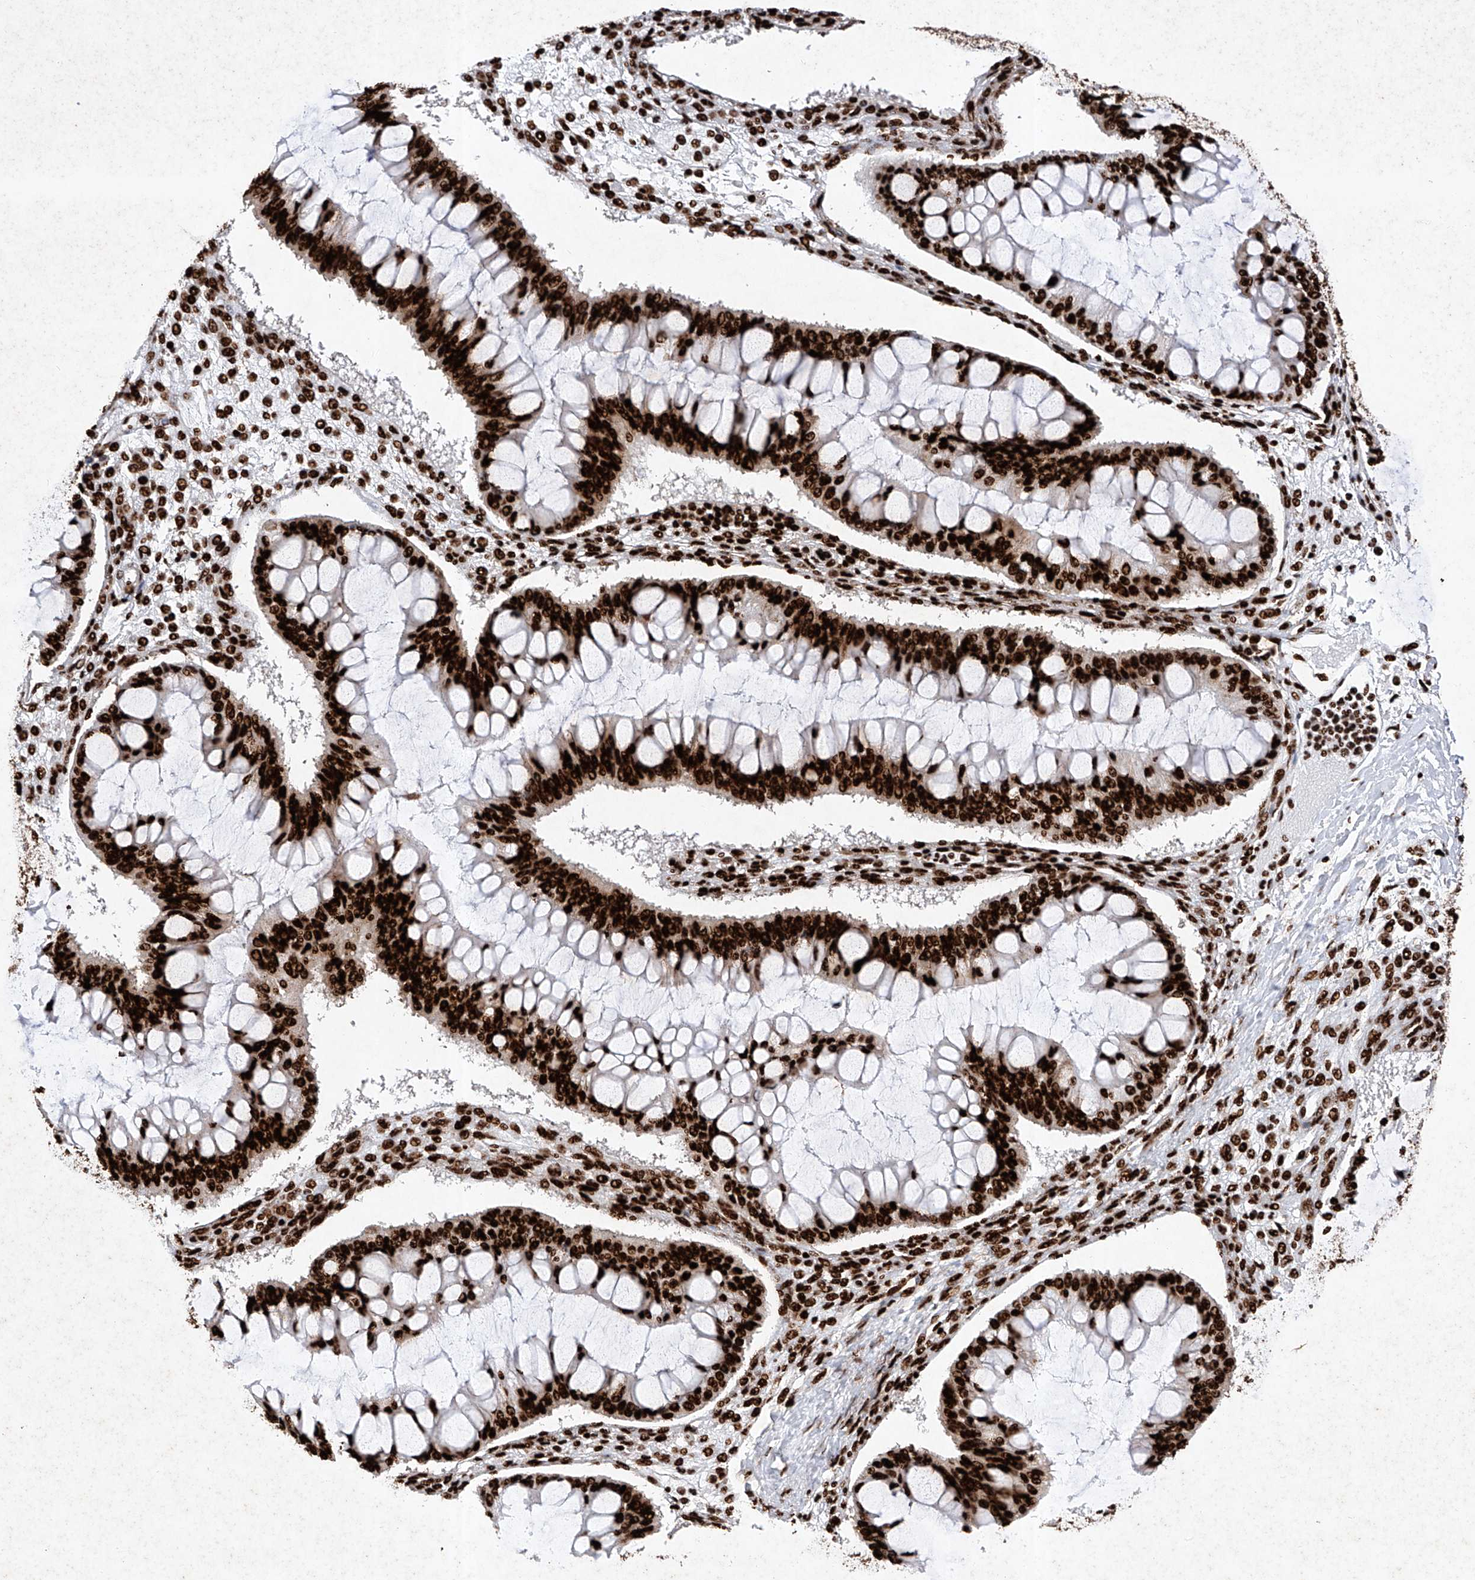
{"staining": {"intensity": "strong", "quantity": ">75%", "location": "nuclear"}, "tissue": "ovarian cancer", "cell_type": "Tumor cells", "image_type": "cancer", "snomed": [{"axis": "morphology", "description": "Cystadenocarcinoma, mucinous, NOS"}, {"axis": "topography", "description": "Ovary"}], "caption": "Tumor cells exhibit high levels of strong nuclear staining in about >75% of cells in mucinous cystadenocarcinoma (ovarian).", "gene": "SRSF6", "patient": {"sex": "female", "age": 73}}